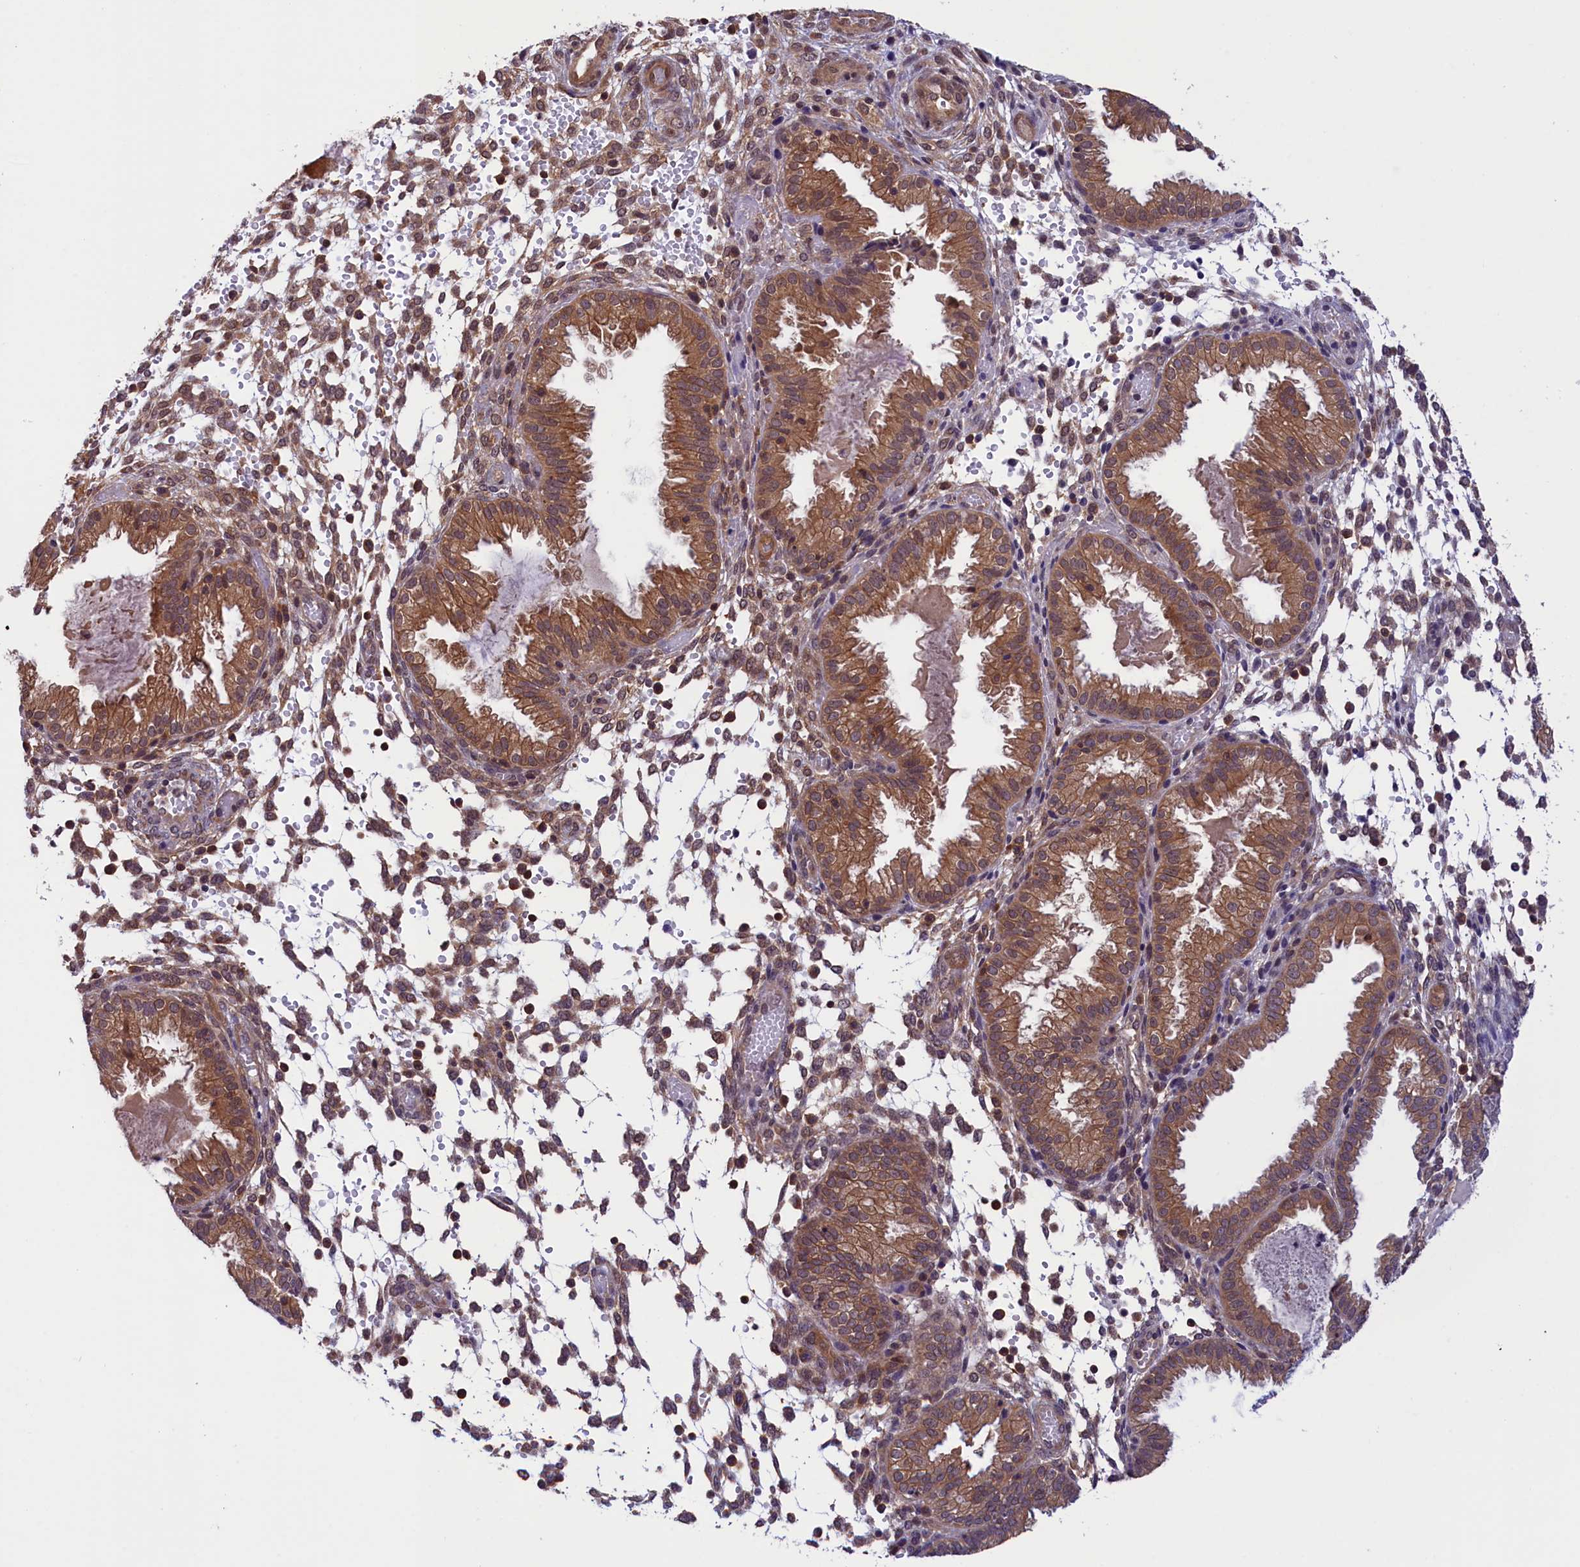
{"staining": {"intensity": "negative", "quantity": "none", "location": "none"}, "tissue": "endometrium", "cell_type": "Cells in endometrial stroma", "image_type": "normal", "snomed": [{"axis": "morphology", "description": "Normal tissue, NOS"}, {"axis": "topography", "description": "Endometrium"}], "caption": "Immunohistochemistry photomicrograph of benign endometrium: human endometrium stained with DAB (3,3'-diaminobenzidine) shows no significant protein expression in cells in endometrial stroma.", "gene": "TBCB", "patient": {"sex": "female", "age": 33}}